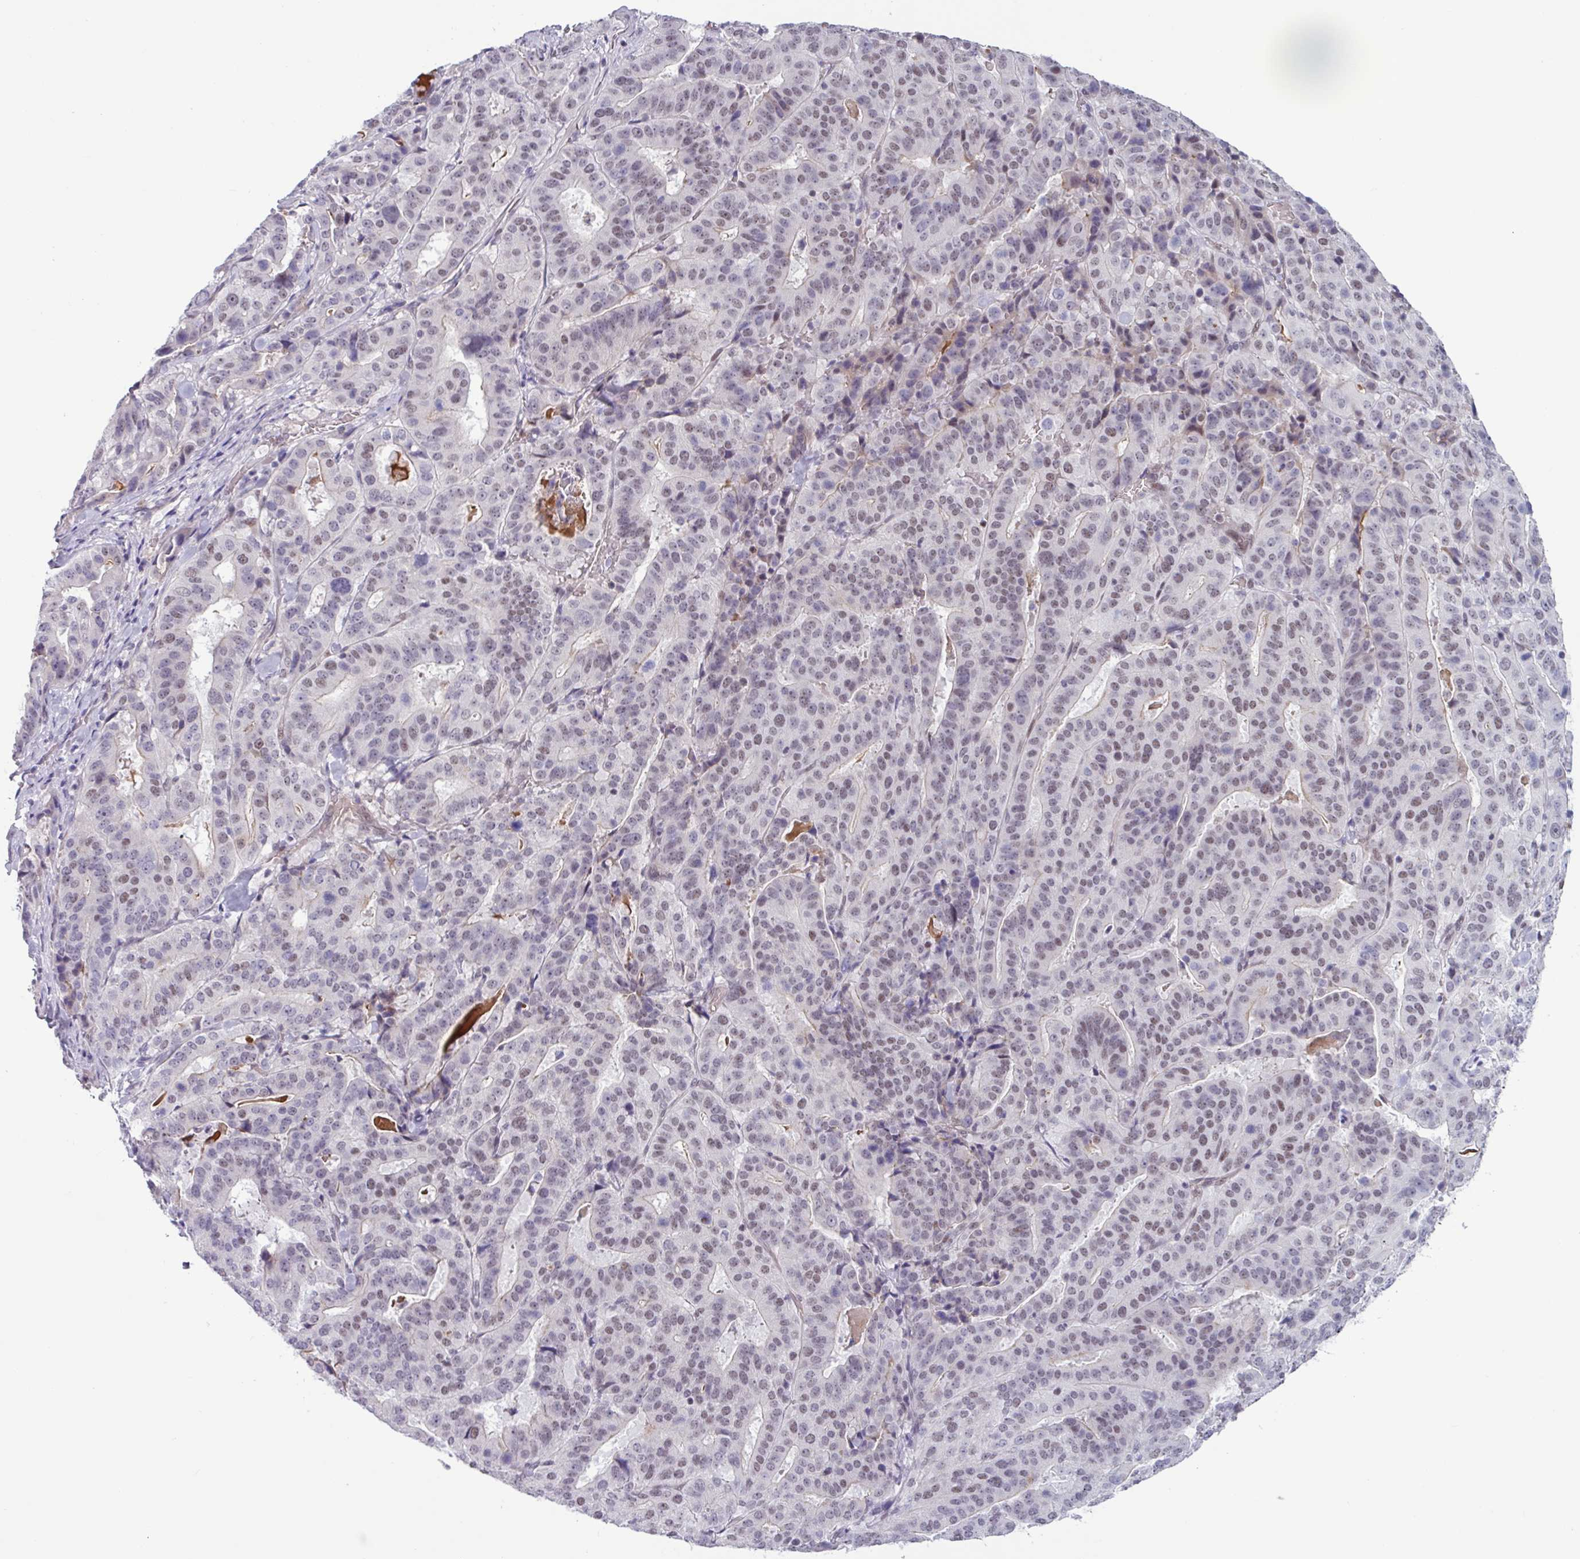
{"staining": {"intensity": "weak", "quantity": "<25%", "location": "nuclear"}, "tissue": "stomach cancer", "cell_type": "Tumor cells", "image_type": "cancer", "snomed": [{"axis": "morphology", "description": "Adenocarcinoma, NOS"}, {"axis": "topography", "description": "Stomach"}], "caption": "DAB (3,3'-diaminobenzidine) immunohistochemical staining of human stomach adenocarcinoma displays no significant staining in tumor cells. Brightfield microscopy of immunohistochemistry stained with DAB (3,3'-diaminobenzidine) (brown) and hematoxylin (blue), captured at high magnification.", "gene": "ZNF575", "patient": {"sex": "male", "age": 48}}